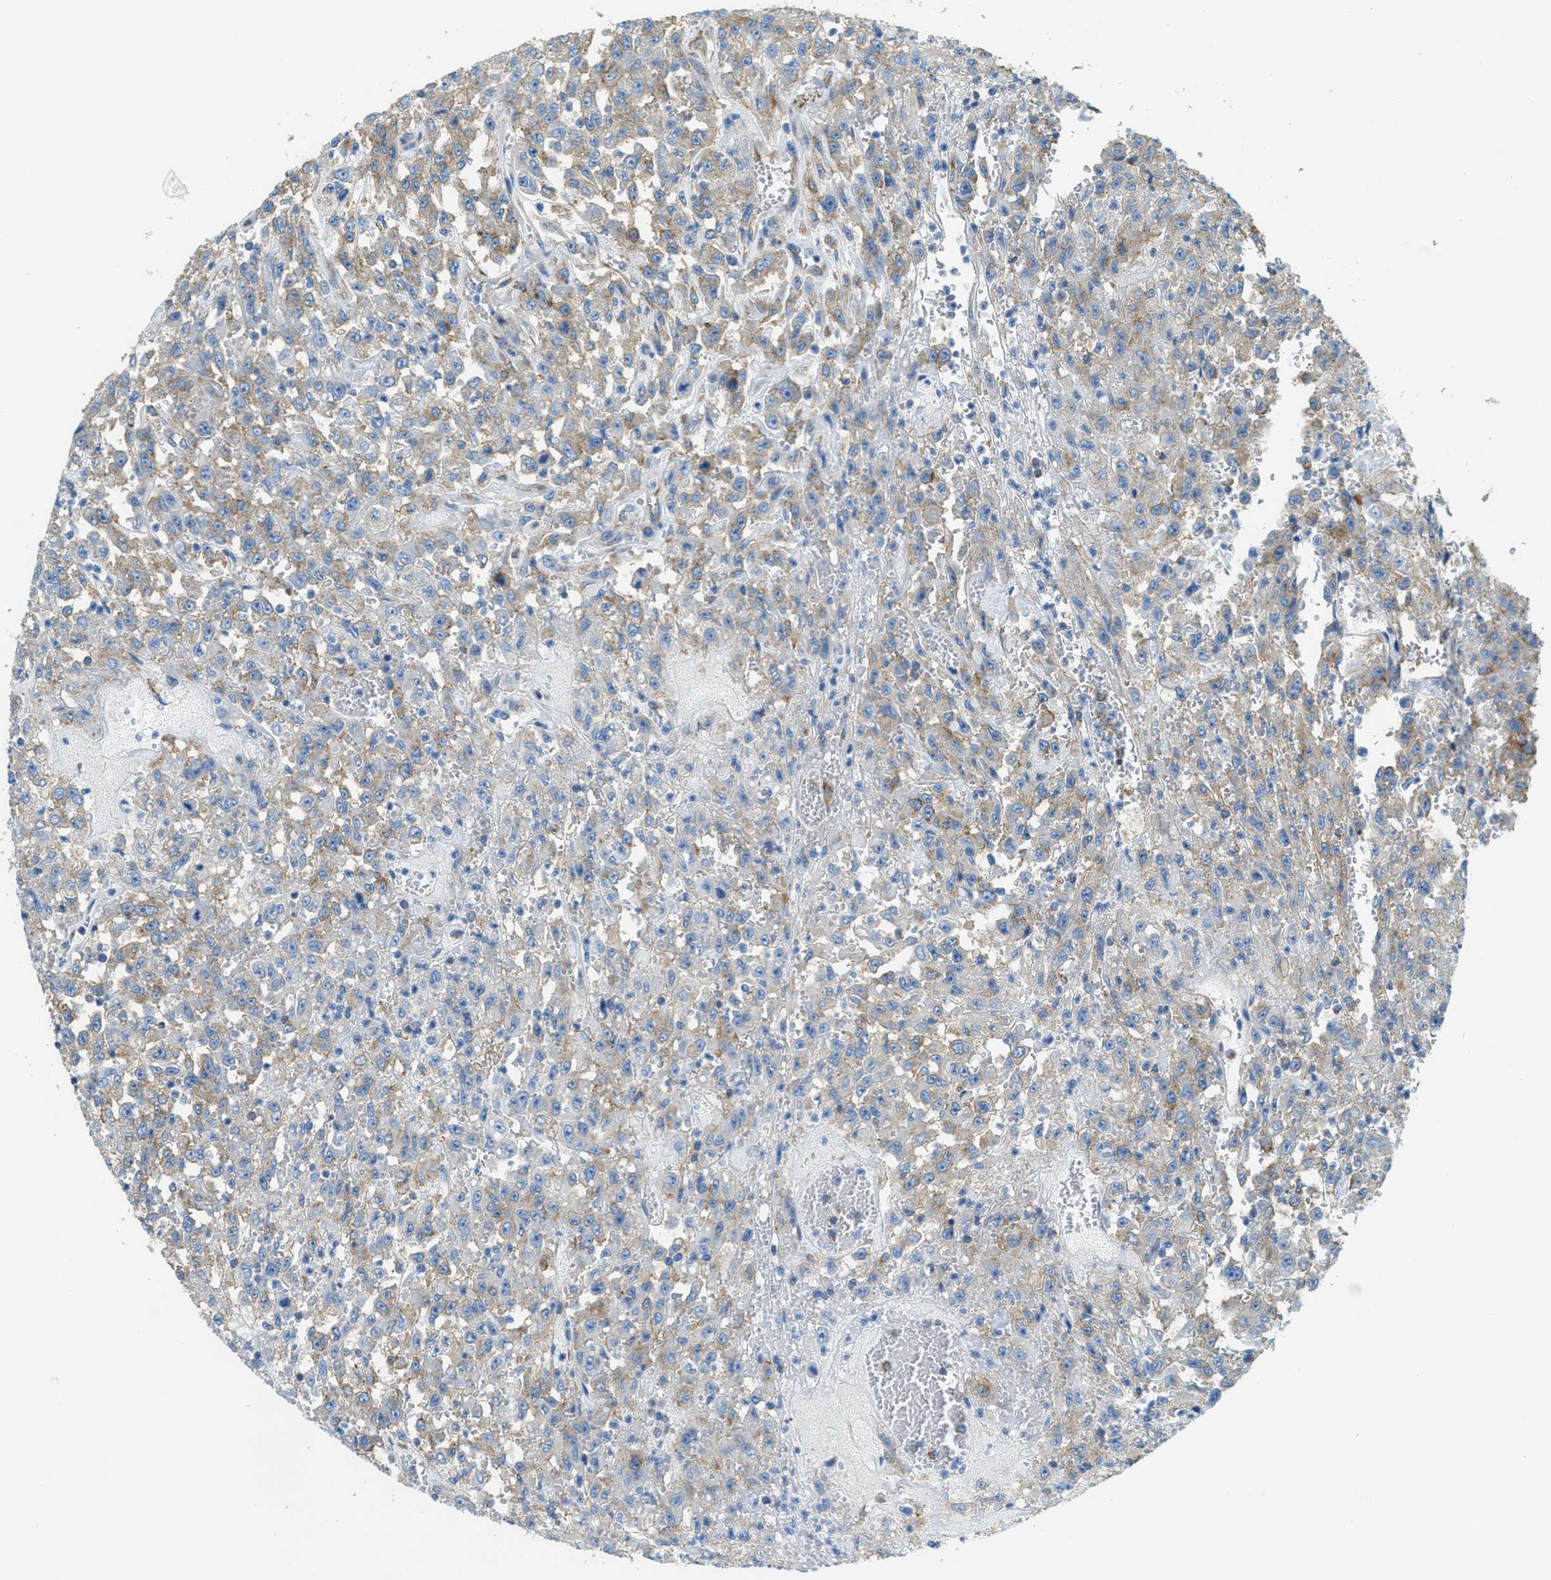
{"staining": {"intensity": "moderate", "quantity": "25%-75%", "location": "cytoplasmic/membranous"}, "tissue": "urothelial cancer", "cell_type": "Tumor cells", "image_type": "cancer", "snomed": [{"axis": "morphology", "description": "Urothelial carcinoma, High grade"}, {"axis": "topography", "description": "Urinary bladder"}], "caption": "Approximately 25%-75% of tumor cells in urothelial carcinoma (high-grade) display moderate cytoplasmic/membranous protein positivity as visualized by brown immunohistochemical staining.", "gene": "AP2B1", "patient": {"sex": "male", "age": 46}}